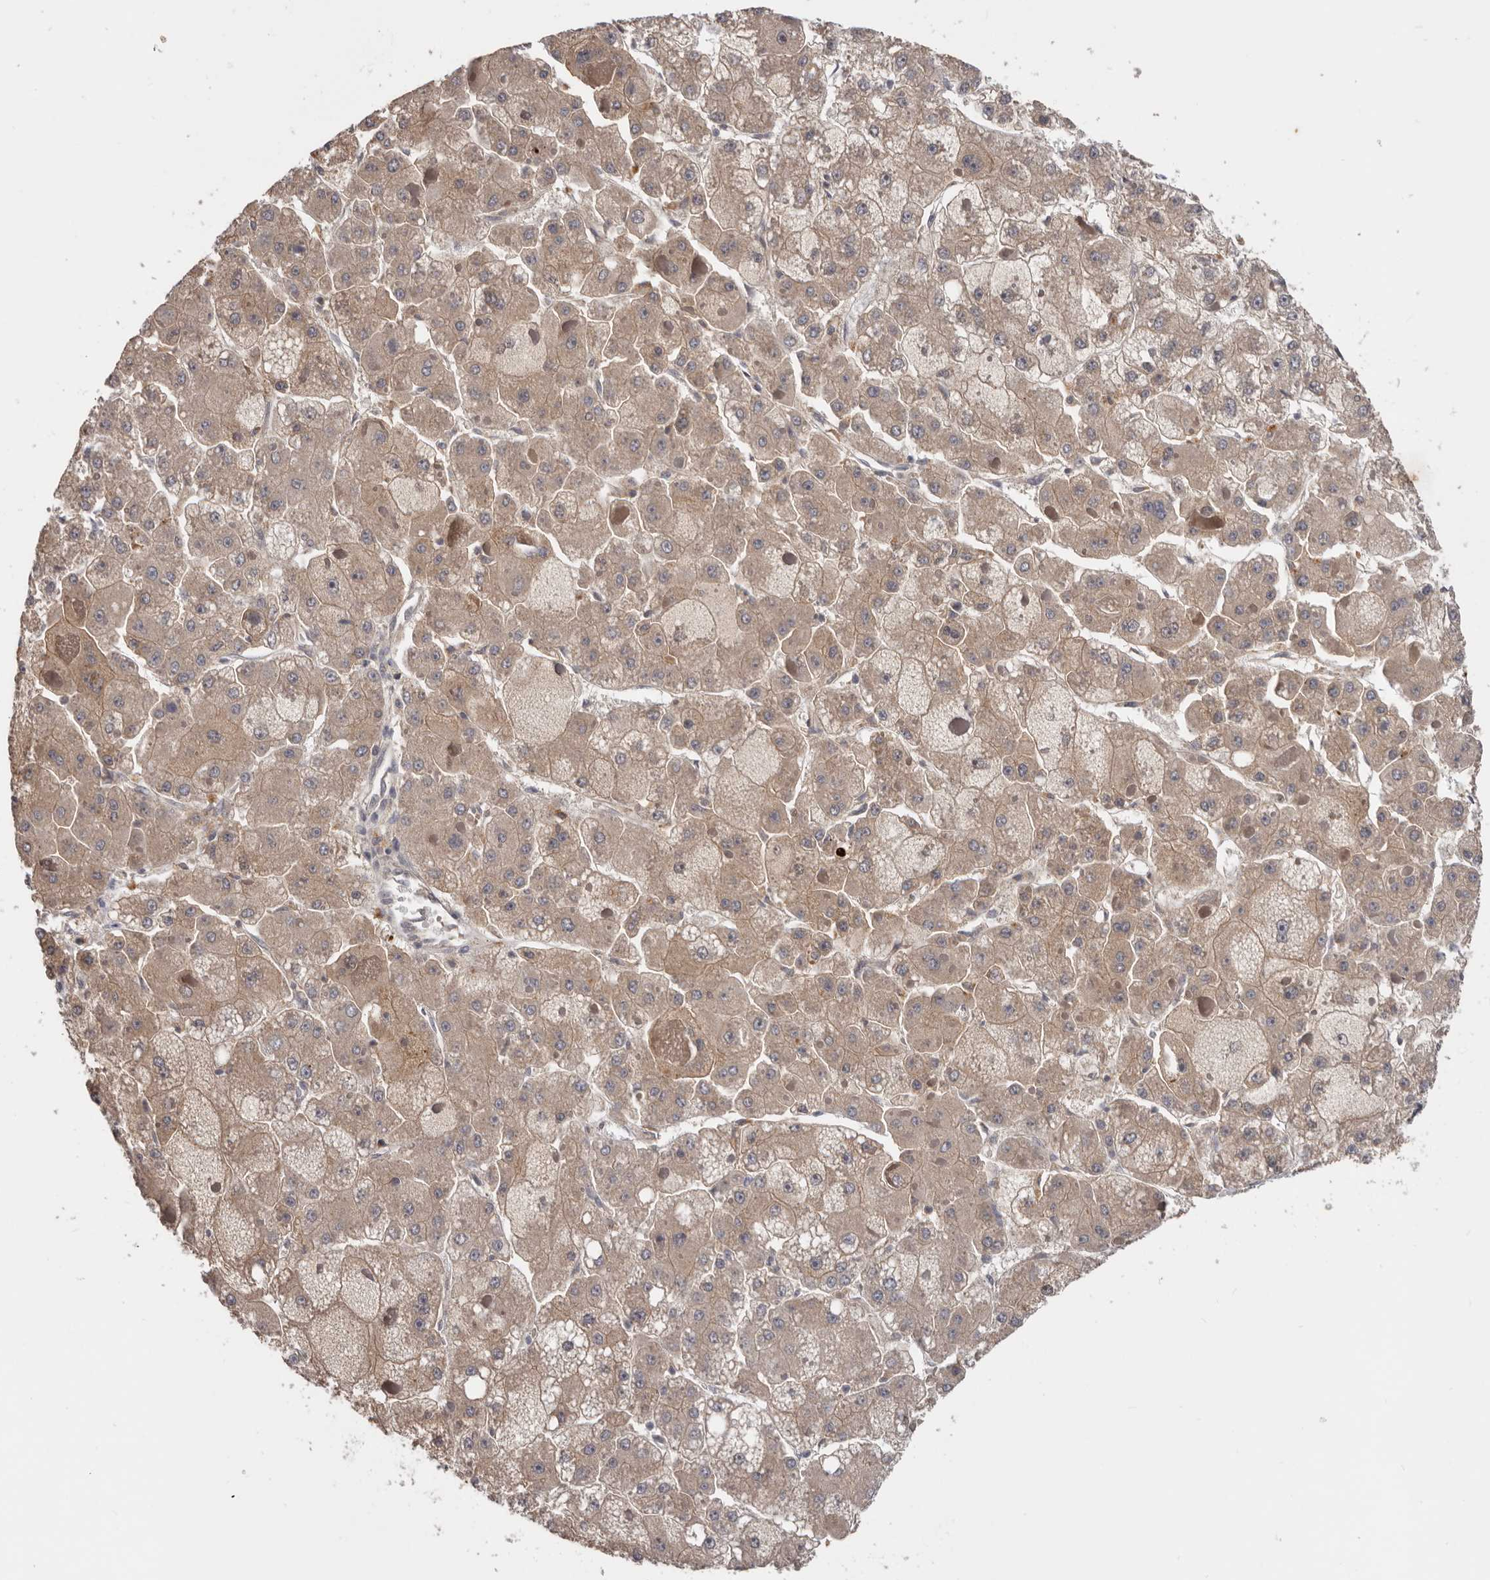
{"staining": {"intensity": "weak", "quantity": ">75%", "location": "cytoplasmic/membranous"}, "tissue": "liver cancer", "cell_type": "Tumor cells", "image_type": "cancer", "snomed": [{"axis": "morphology", "description": "Carcinoma, Hepatocellular, NOS"}, {"axis": "topography", "description": "Liver"}], "caption": "A low amount of weak cytoplasmic/membranous staining is appreciated in approximately >75% of tumor cells in hepatocellular carcinoma (liver) tissue.", "gene": "NMUR1", "patient": {"sex": "female", "age": 73}}